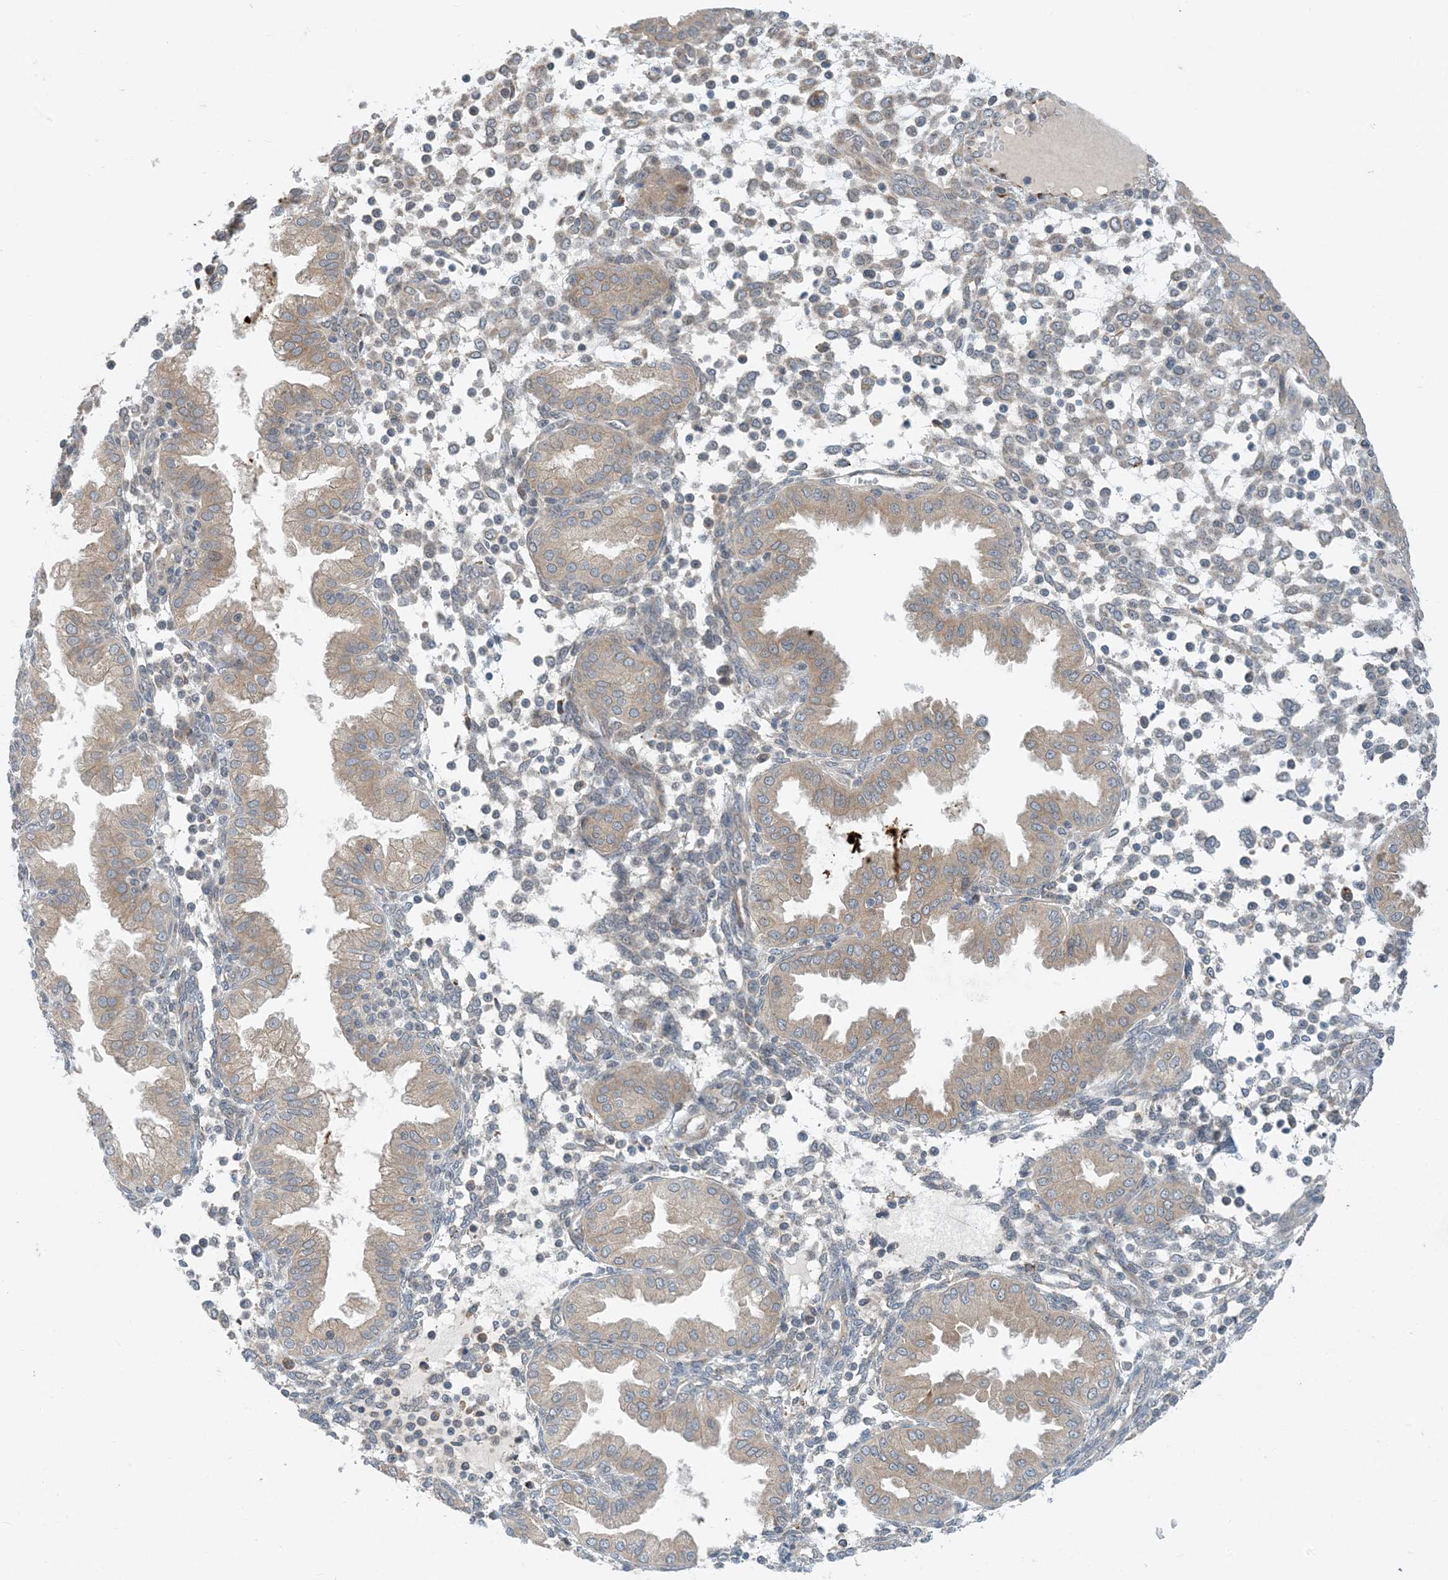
{"staining": {"intensity": "weak", "quantity": "25%-75%", "location": "cytoplasmic/membranous"}, "tissue": "endometrium", "cell_type": "Cells in endometrial stroma", "image_type": "normal", "snomed": [{"axis": "morphology", "description": "Normal tissue, NOS"}, {"axis": "topography", "description": "Endometrium"}], "caption": "Immunohistochemistry of unremarkable human endometrium shows low levels of weak cytoplasmic/membranous positivity in about 25%-75% of cells in endometrial stroma.", "gene": "PHOSPHO2", "patient": {"sex": "female", "age": 53}}